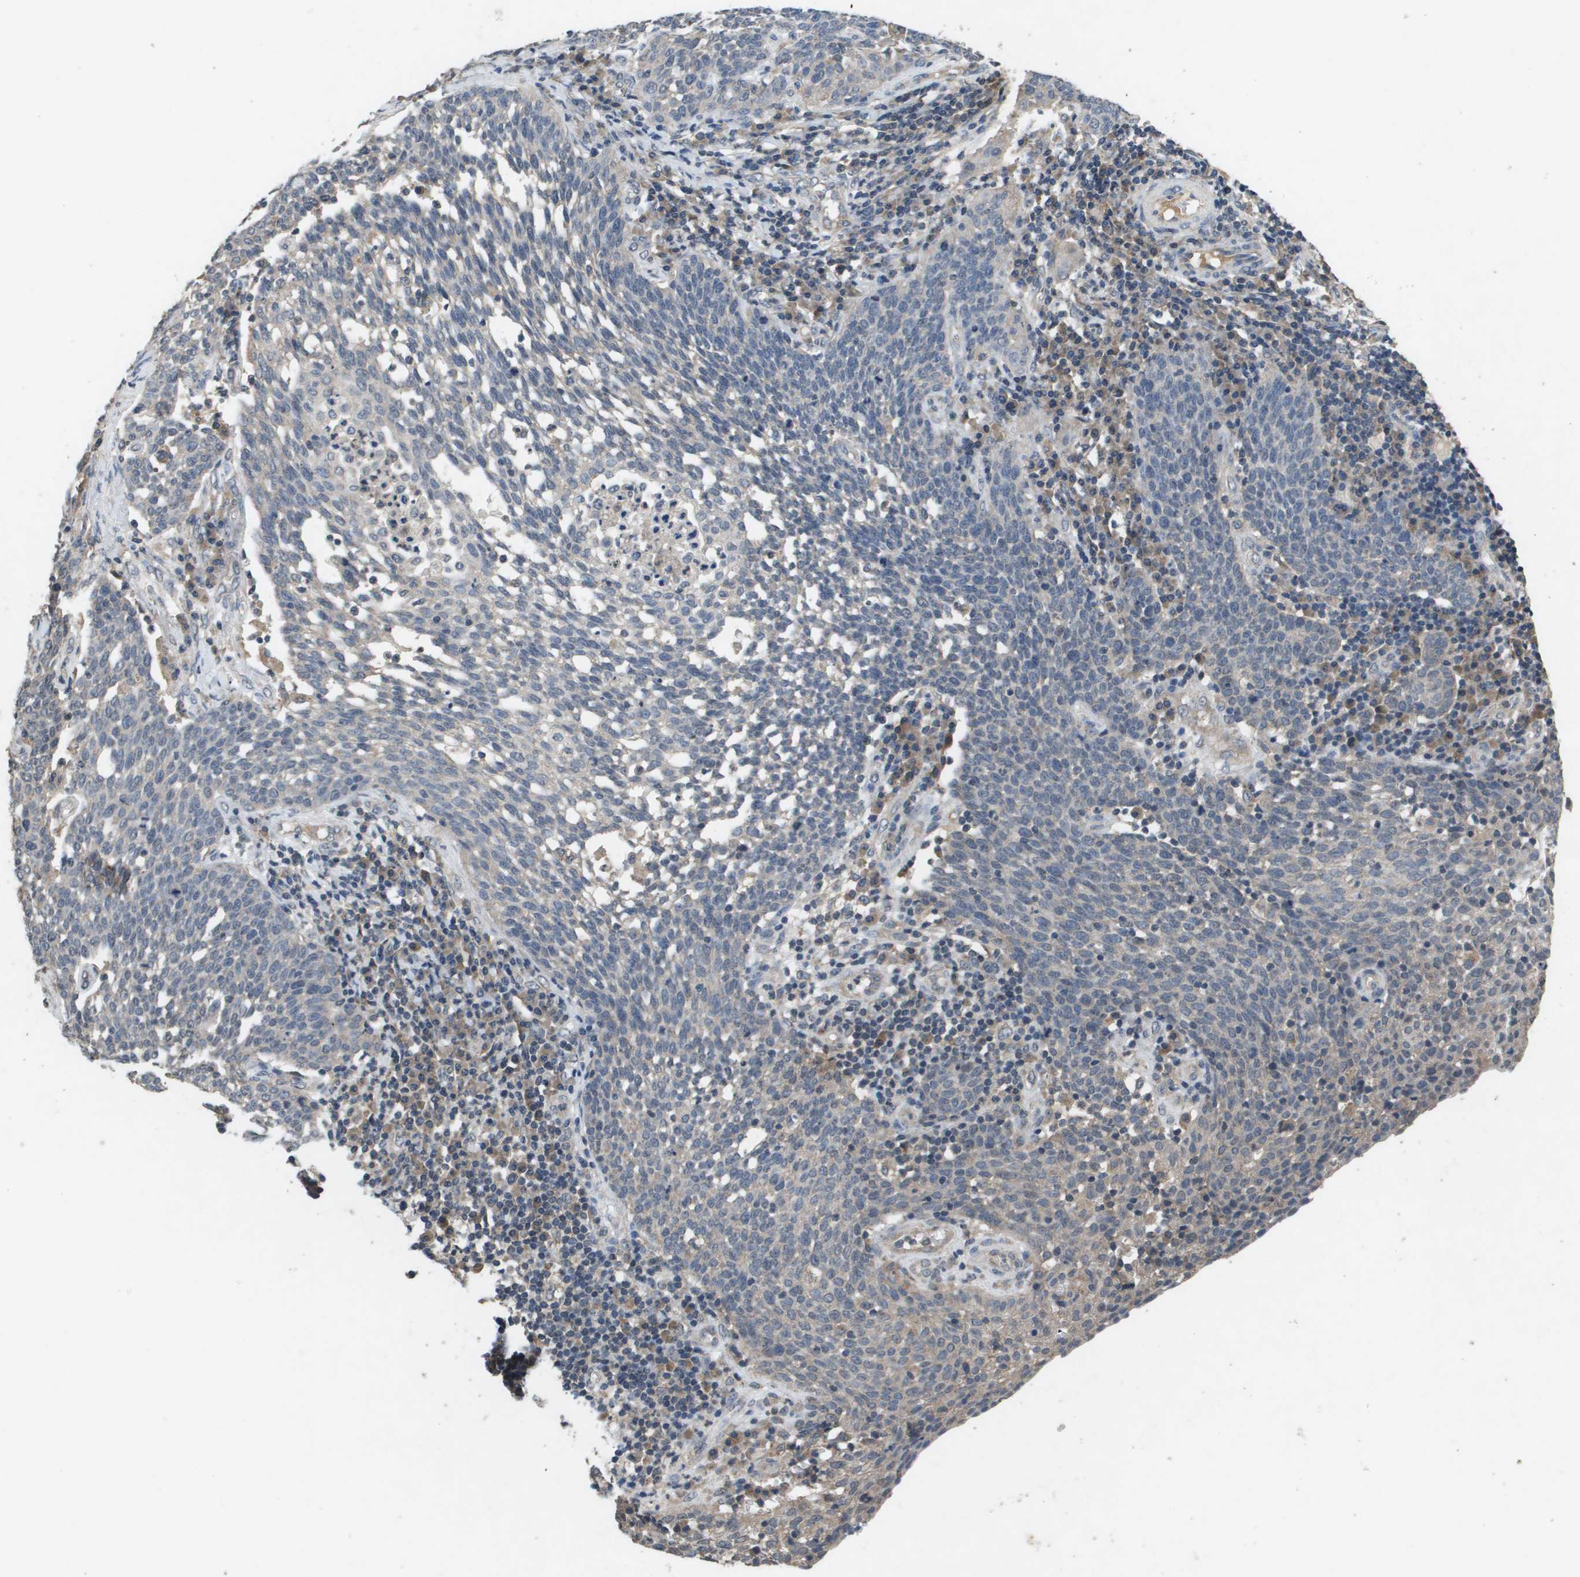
{"staining": {"intensity": "weak", "quantity": "<25%", "location": "cytoplasmic/membranous"}, "tissue": "cervical cancer", "cell_type": "Tumor cells", "image_type": "cancer", "snomed": [{"axis": "morphology", "description": "Squamous cell carcinoma, NOS"}, {"axis": "topography", "description": "Cervix"}], "caption": "Histopathology image shows no significant protein staining in tumor cells of squamous cell carcinoma (cervical).", "gene": "PROC", "patient": {"sex": "female", "age": 34}}